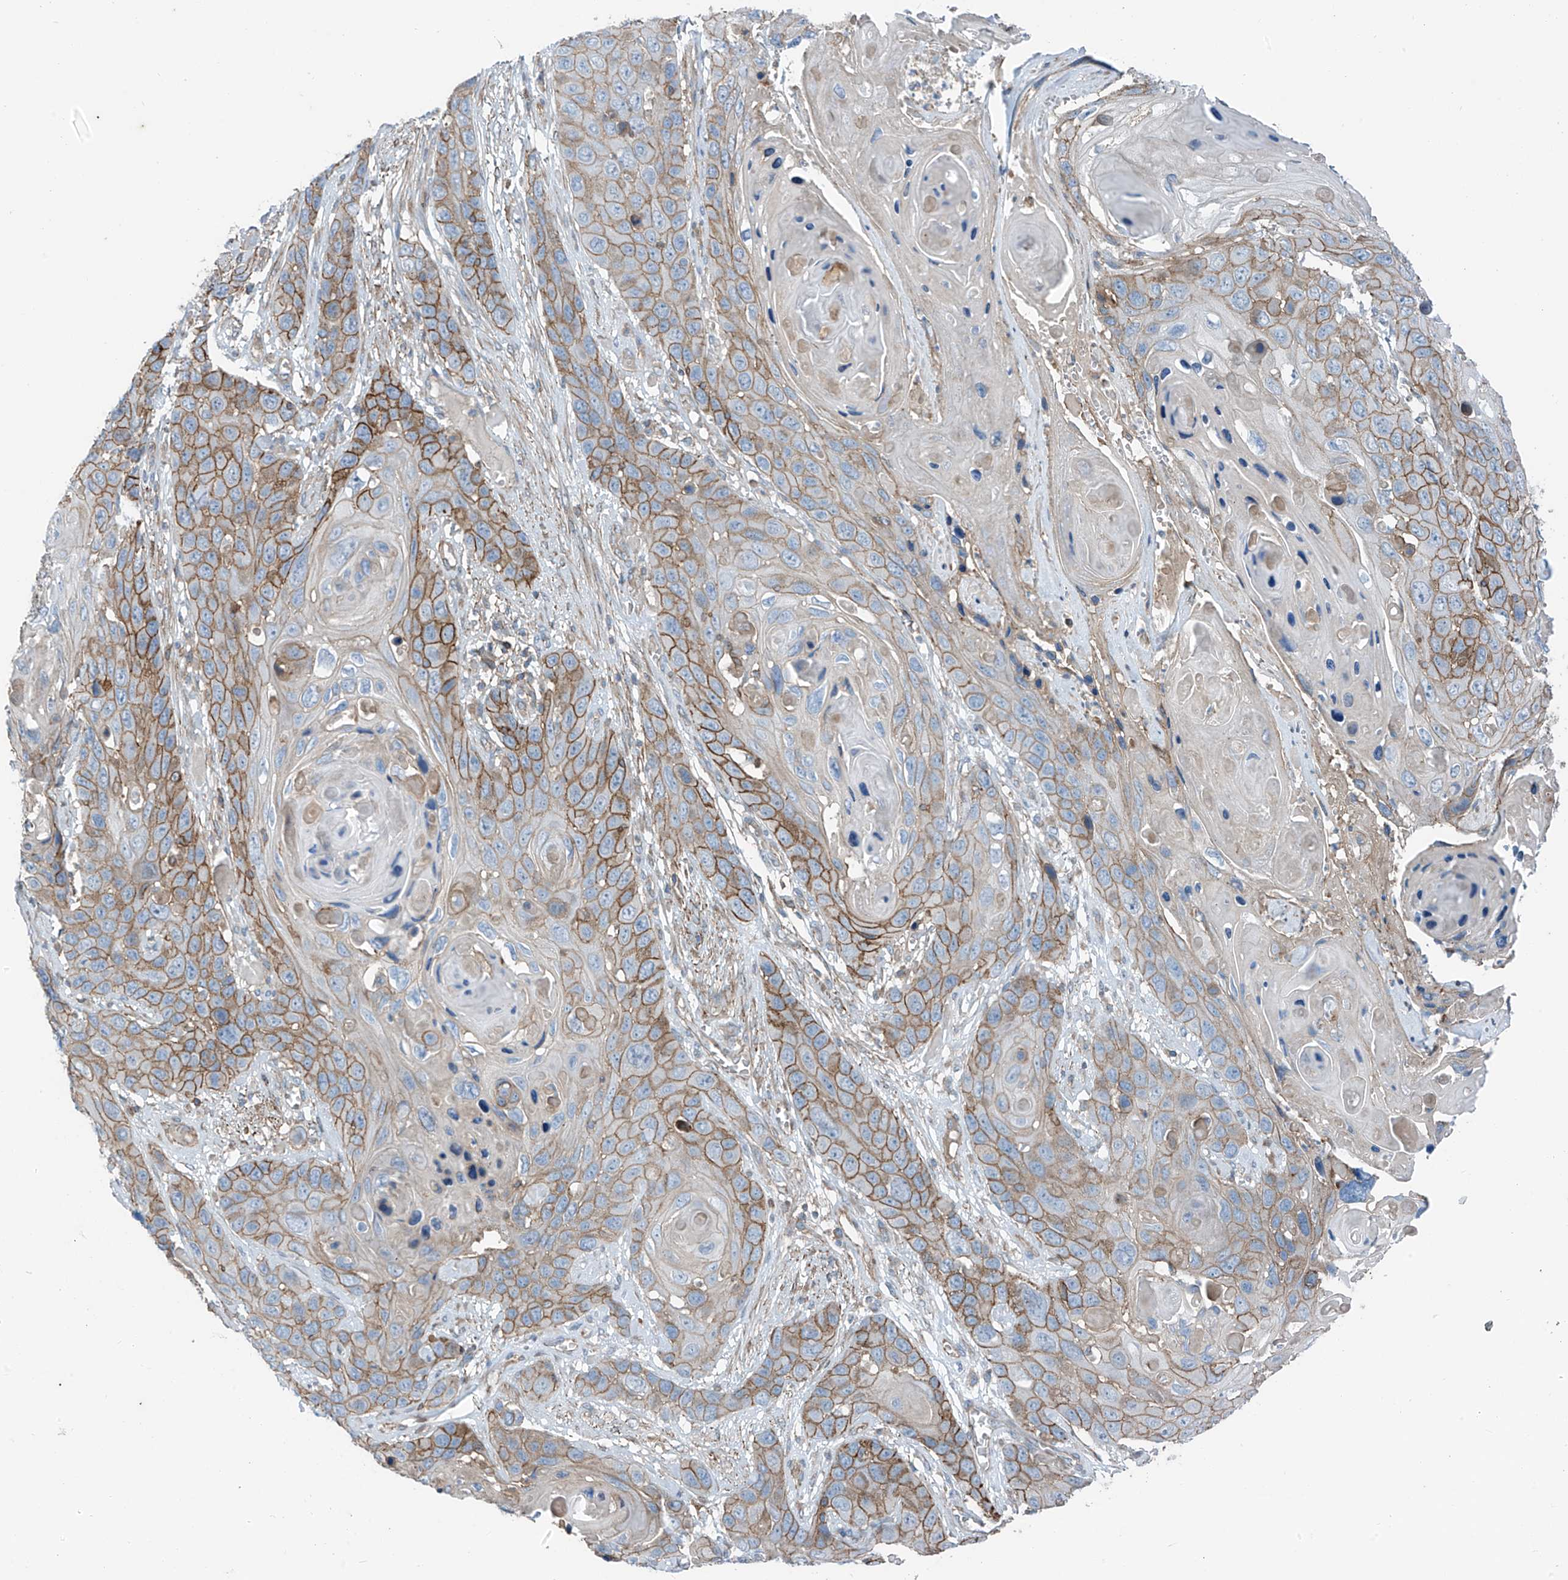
{"staining": {"intensity": "moderate", "quantity": ">75%", "location": "cytoplasmic/membranous"}, "tissue": "skin cancer", "cell_type": "Tumor cells", "image_type": "cancer", "snomed": [{"axis": "morphology", "description": "Squamous cell carcinoma, NOS"}, {"axis": "topography", "description": "Skin"}], "caption": "Skin squamous cell carcinoma stained with a brown dye demonstrates moderate cytoplasmic/membranous positive staining in about >75% of tumor cells.", "gene": "SLC1A5", "patient": {"sex": "male", "age": 55}}